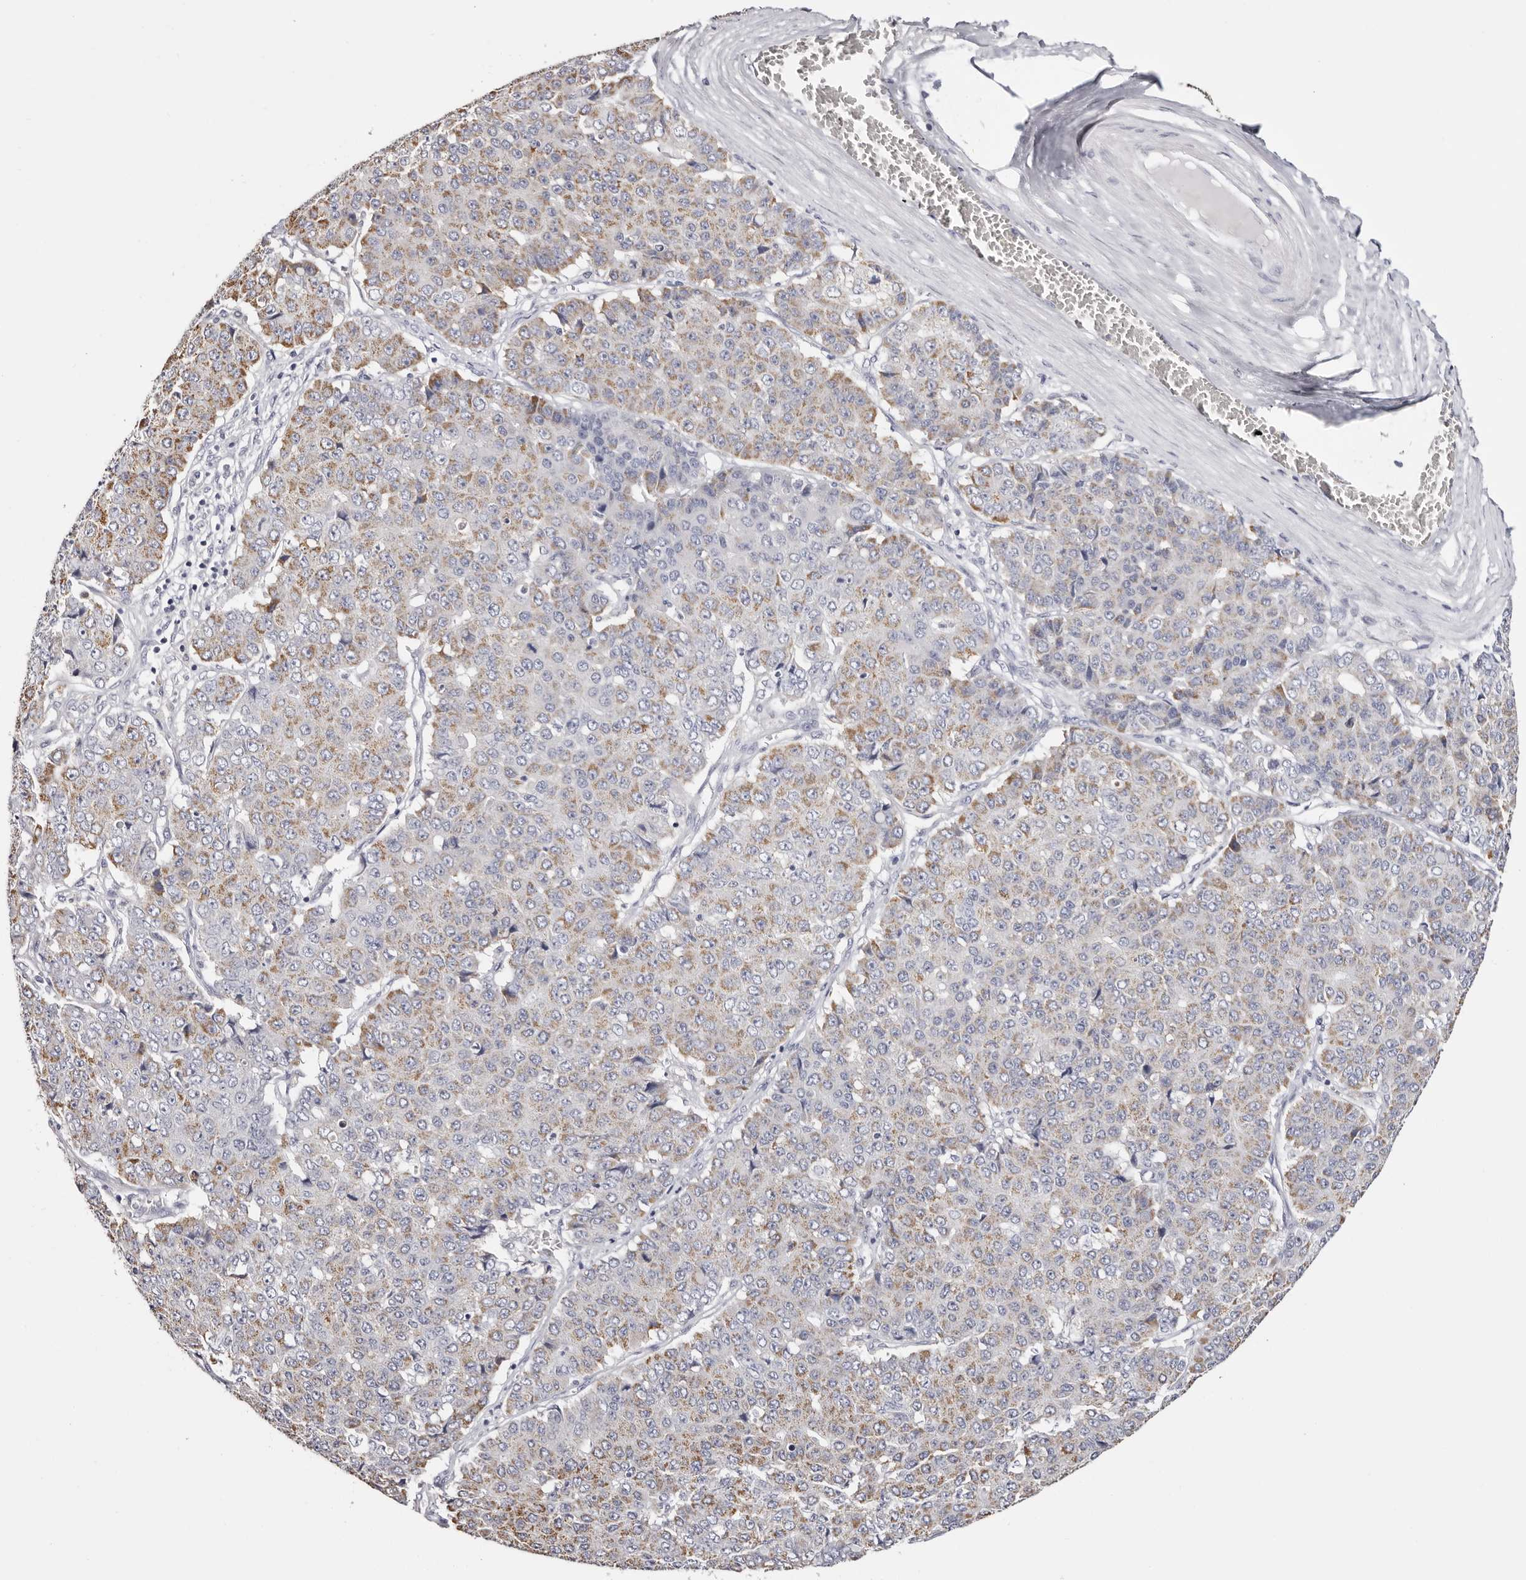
{"staining": {"intensity": "moderate", "quantity": "25%-75%", "location": "cytoplasmic/membranous"}, "tissue": "pancreatic cancer", "cell_type": "Tumor cells", "image_type": "cancer", "snomed": [{"axis": "morphology", "description": "Adenocarcinoma, NOS"}, {"axis": "topography", "description": "Pancreas"}], "caption": "Pancreatic cancer (adenocarcinoma) stained with a brown dye shows moderate cytoplasmic/membranous positive staining in about 25%-75% of tumor cells.", "gene": "ROM1", "patient": {"sex": "male", "age": 50}}